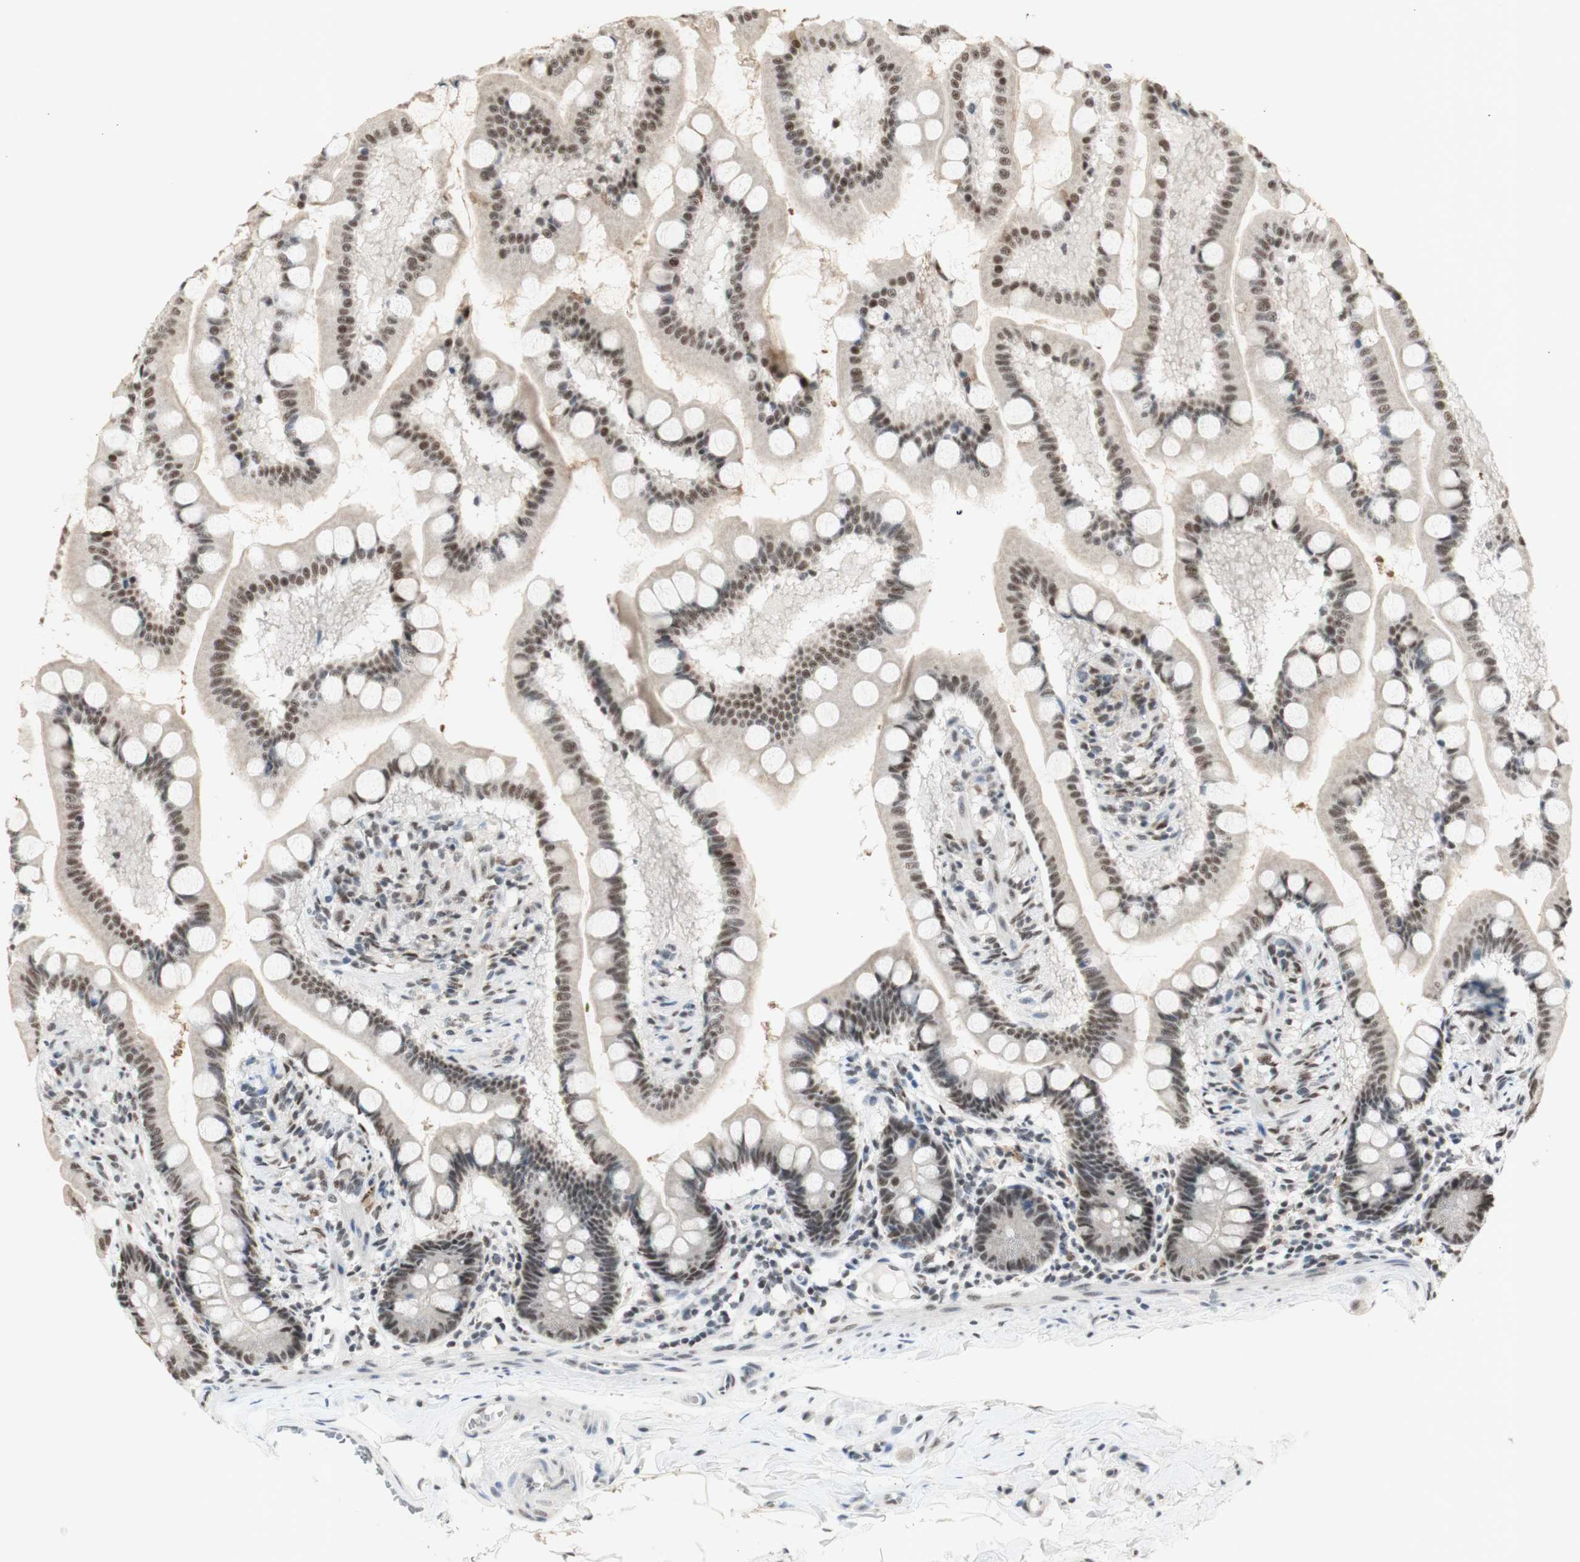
{"staining": {"intensity": "moderate", "quantity": ">75%", "location": "cytoplasmic/membranous,nuclear"}, "tissue": "small intestine", "cell_type": "Glandular cells", "image_type": "normal", "snomed": [{"axis": "morphology", "description": "Normal tissue, NOS"}, {"axis": "topography", "description": "Small intestine"}], "caption": "Small intestine was stained to show a protein in brown. There is medium levels of moderate cytoplasmic/membranous,nuclear expression in approximately >75% of glandular cells. The protein of interest is shown in brown color, while the nuclei are stained blue.", "gene": "SNRPB", "patient": {"sex": "male", "age": 41}}